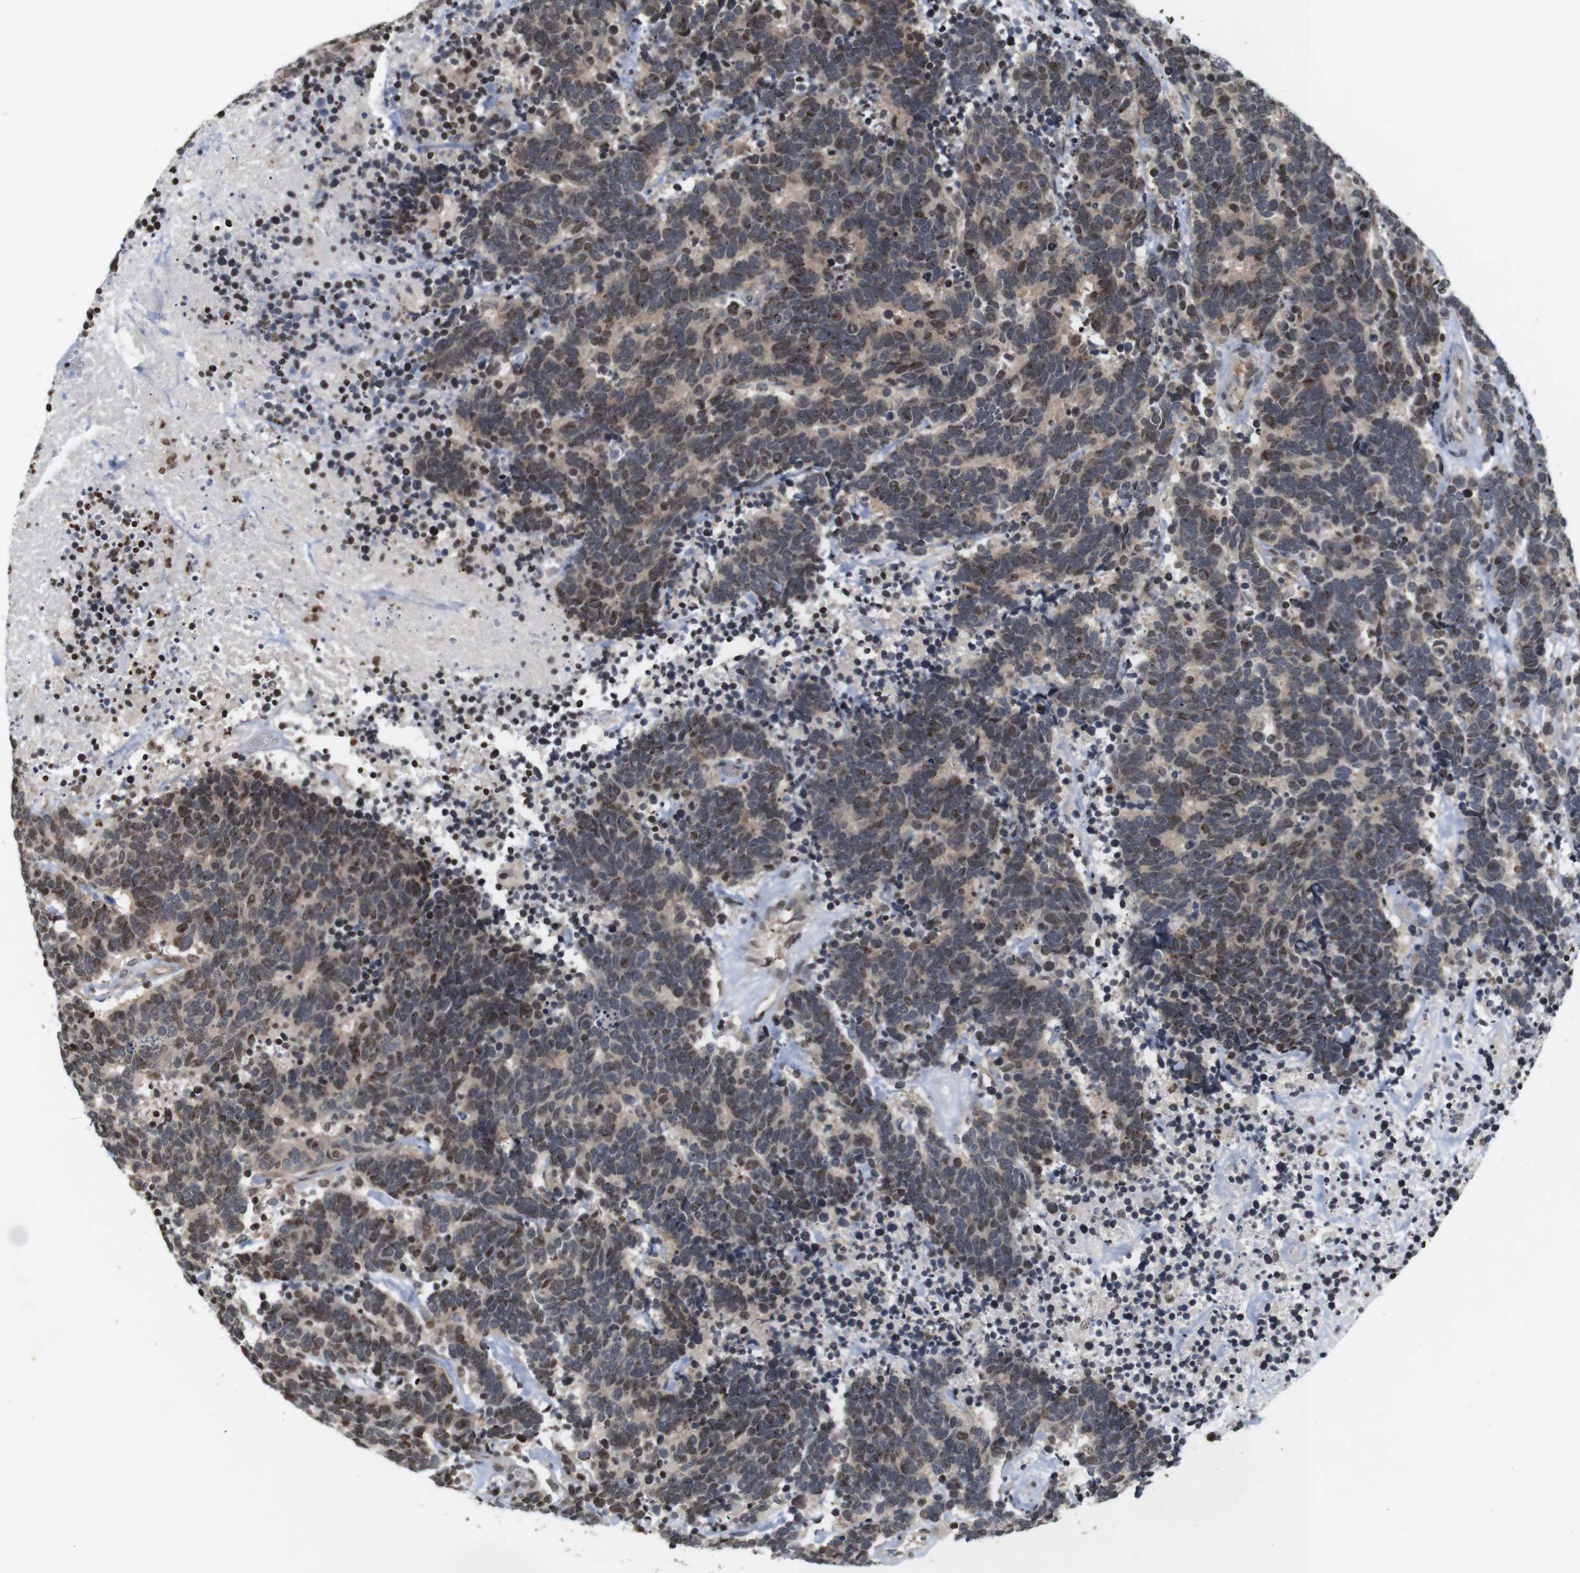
{"staining": {"intensity": "weak", "quantity": "25%-75%", "location": "cytoplasmic/membranous"}, "tissue": "carcinoid", "cell_type": "Tumor cells", "image_type": "cancer", "snomed": [{"axis": "morphology", "description": "Carcinoma, NOS"}, {"axis": "morphology", "description": "Carcinoid, malignant, NOS"}, {"axis": "topography", "description": "Urinary bladder"}], "caption": "Approximately 25%-75% of tumor cells in carcinoma demonstrate weak cytoplasmic/membranous protein expression as visualized by brown immunohistochemical staining.", "gene": "MBD1", "patient": {"sex": "male", "age": 57}}